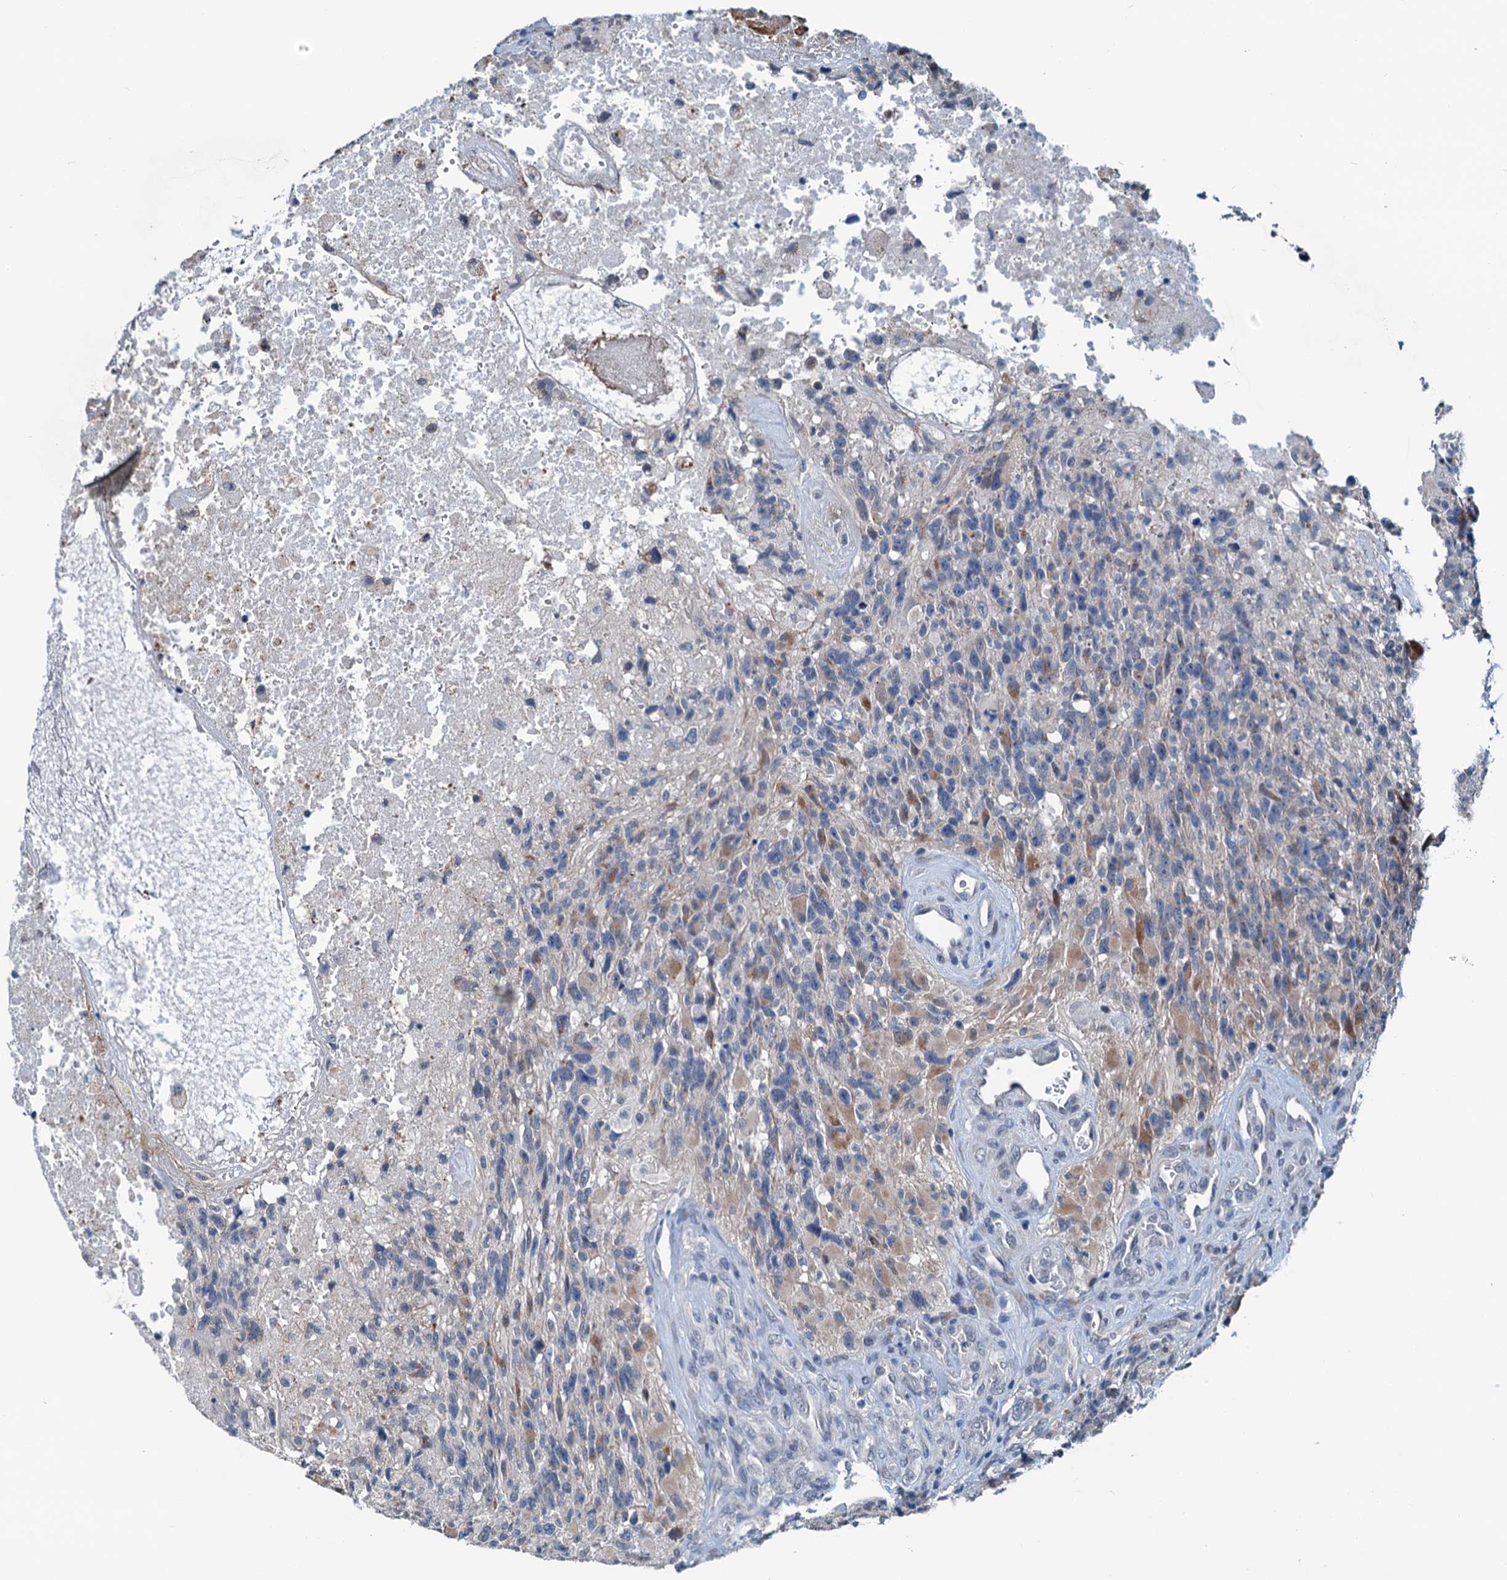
{"staining": {"intensity": "weak", "quantity": "<25%", "location": "cytoplasmic/membranous"}, "tissue": "glioma", "cell_type": "Tumor cells", "image_type": "cancer", "snomed": [{"axis": "morphology", "description": "Glioma, malignant, High grade"}, {"axis": "topography", "description": "Brain"}], "caption": "DAB immunohistochemical staining of human glioma reveals no significant expression in tumor cells. Nuclei are stained in blue.", "gene": "SHLD1", "patient": {"sex": "male", "age": 76}}